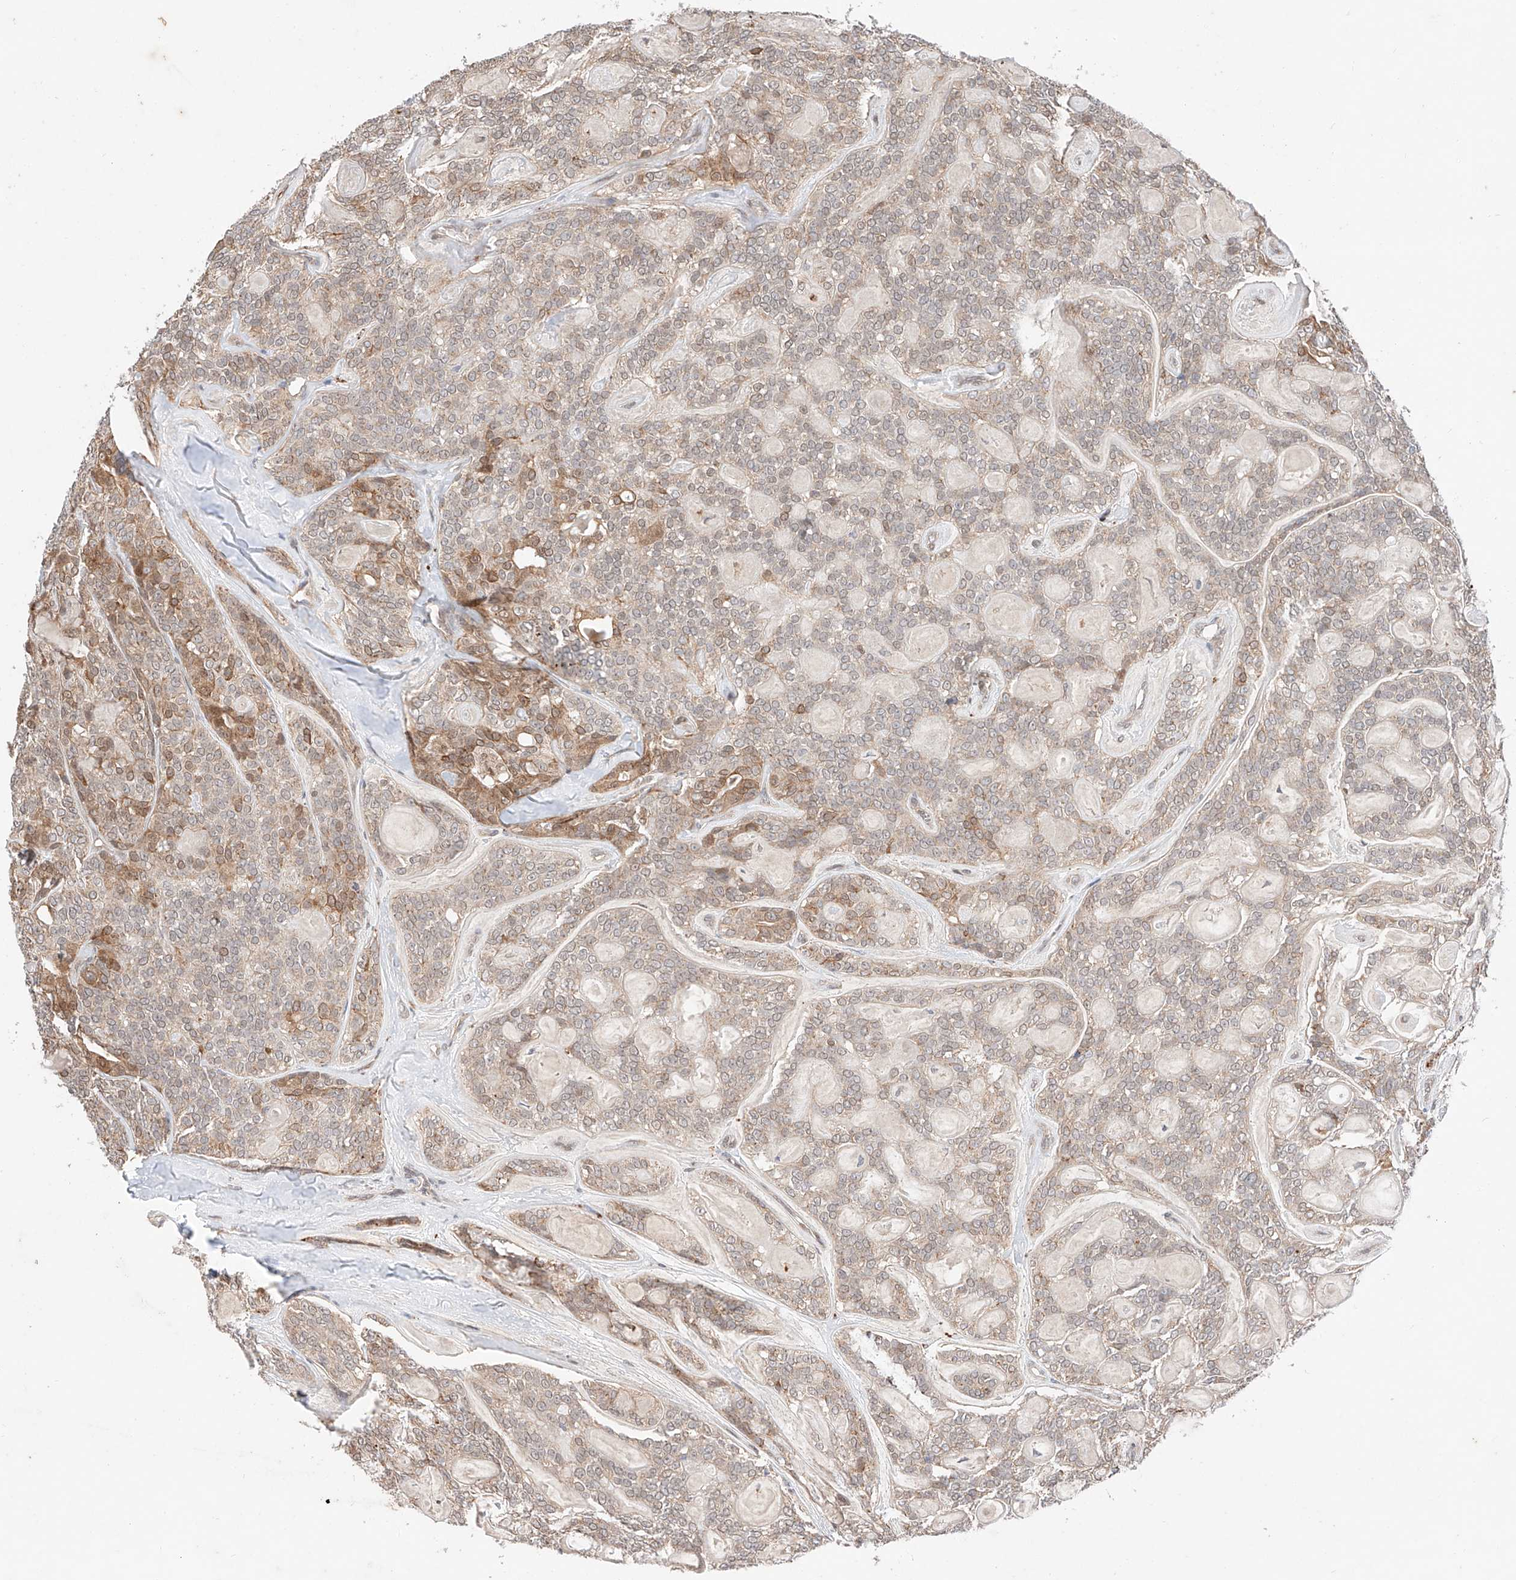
{"staining": {"intensity": "moderate", "quantity": "<25%", "location": "cytoplasmic/membranous,nuclear"}, "tissue": "head and neck cancer", "cell_type": "Tumor cells", "image_type": "cancer", "snomed": [{"axis": "morphology", "description": "Adenocarcinoma, NOS"}, {"axis": "topography", "description": "Head-Neck"}], "caption": "This is a photomicrograph of IHC staining of head and neck adenocarcinoma, which shows moderate expression in the cytoplasmic/membranous and nuclear of tumor cells.", "gene": "GCNT1", "patient": {"sex": "male", "age": 66}}